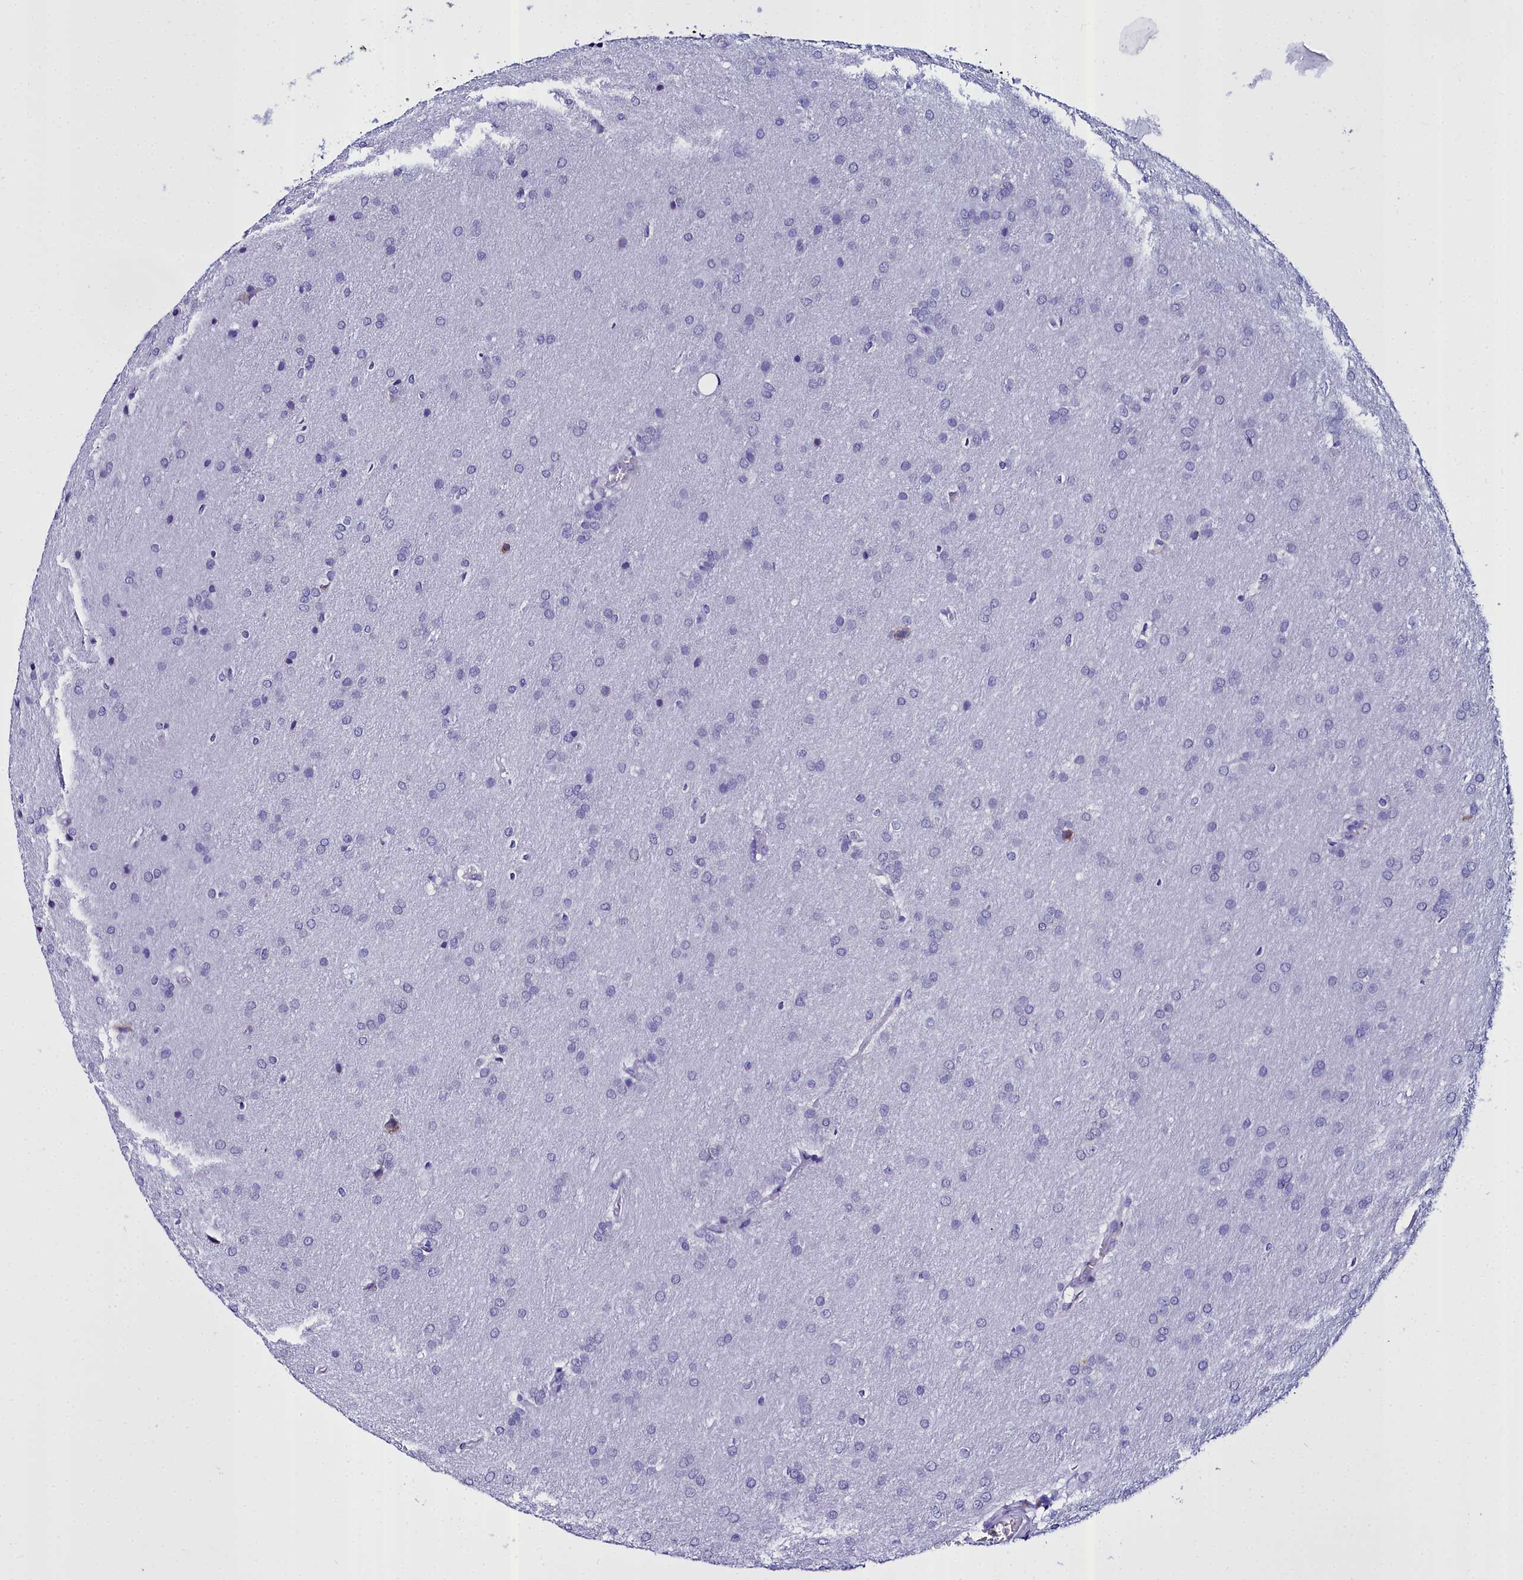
{"staining": {"intensity": "negative", "quantity": "none", "location": "none"}, "tissue": "glioma", "cell_type": "Tumor cells", "image_type": "cancer", "snomed": [{"axis": "morphology", "description": "Glioma, malignant, Low grade"}, {"axis": "topography", "description": "Brain"}], "caption": "This histopathology image is of malignant glioma (low-grade) stained with immunohistochemistry (IHC) to label a protein in brown with the nuclei are counter-stained blue. There is no expression in tumor cells.", "gene": "TXNDC5", "patient": {"sex": "female", "age": 32}}